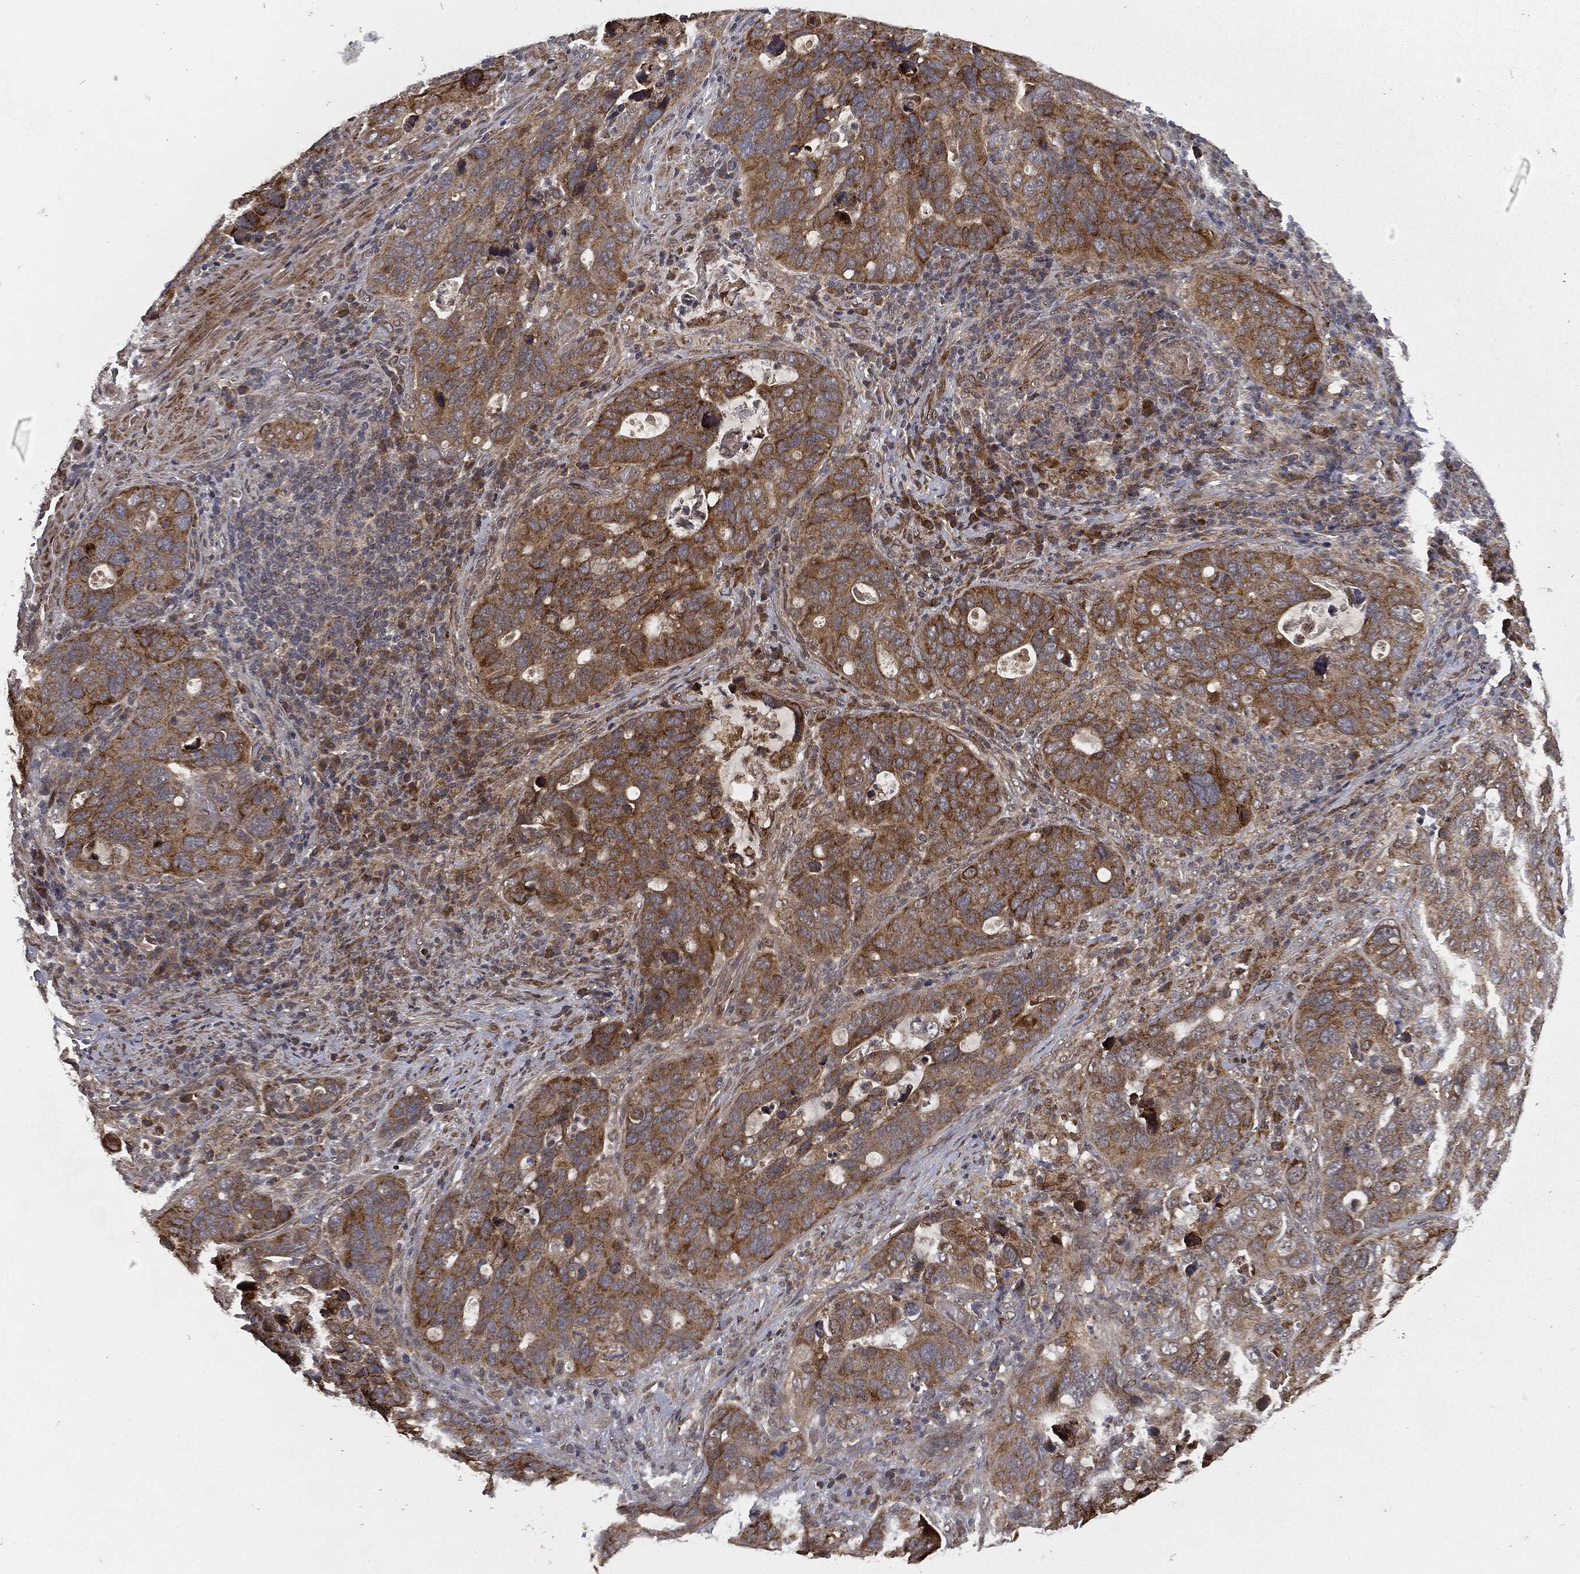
{"staining": {"intensity": "strong", "quantity": ">75%", "location": "cytoplasmic/membranous"}, "tissue": "stomach cancer", "cell_type": "Tumor cells", "image_type": "cancer", "snomed": [{"axis": "morphology", "description": "Adenocarcinoma, NOS"}, {"axis": "topography", "description": "Stomach"}], "caption": "Immunohistochemical staining of human adenocarcinoma (stomach) shows high levels of strong cytoplasmic/membranous protein expression in approximately >75% of tumor cells. (brown staining indicates protein expression, while blue staining denotes nuclei).", "gene": "MIER2", "patient": {"sex": "male", "age": 54}}